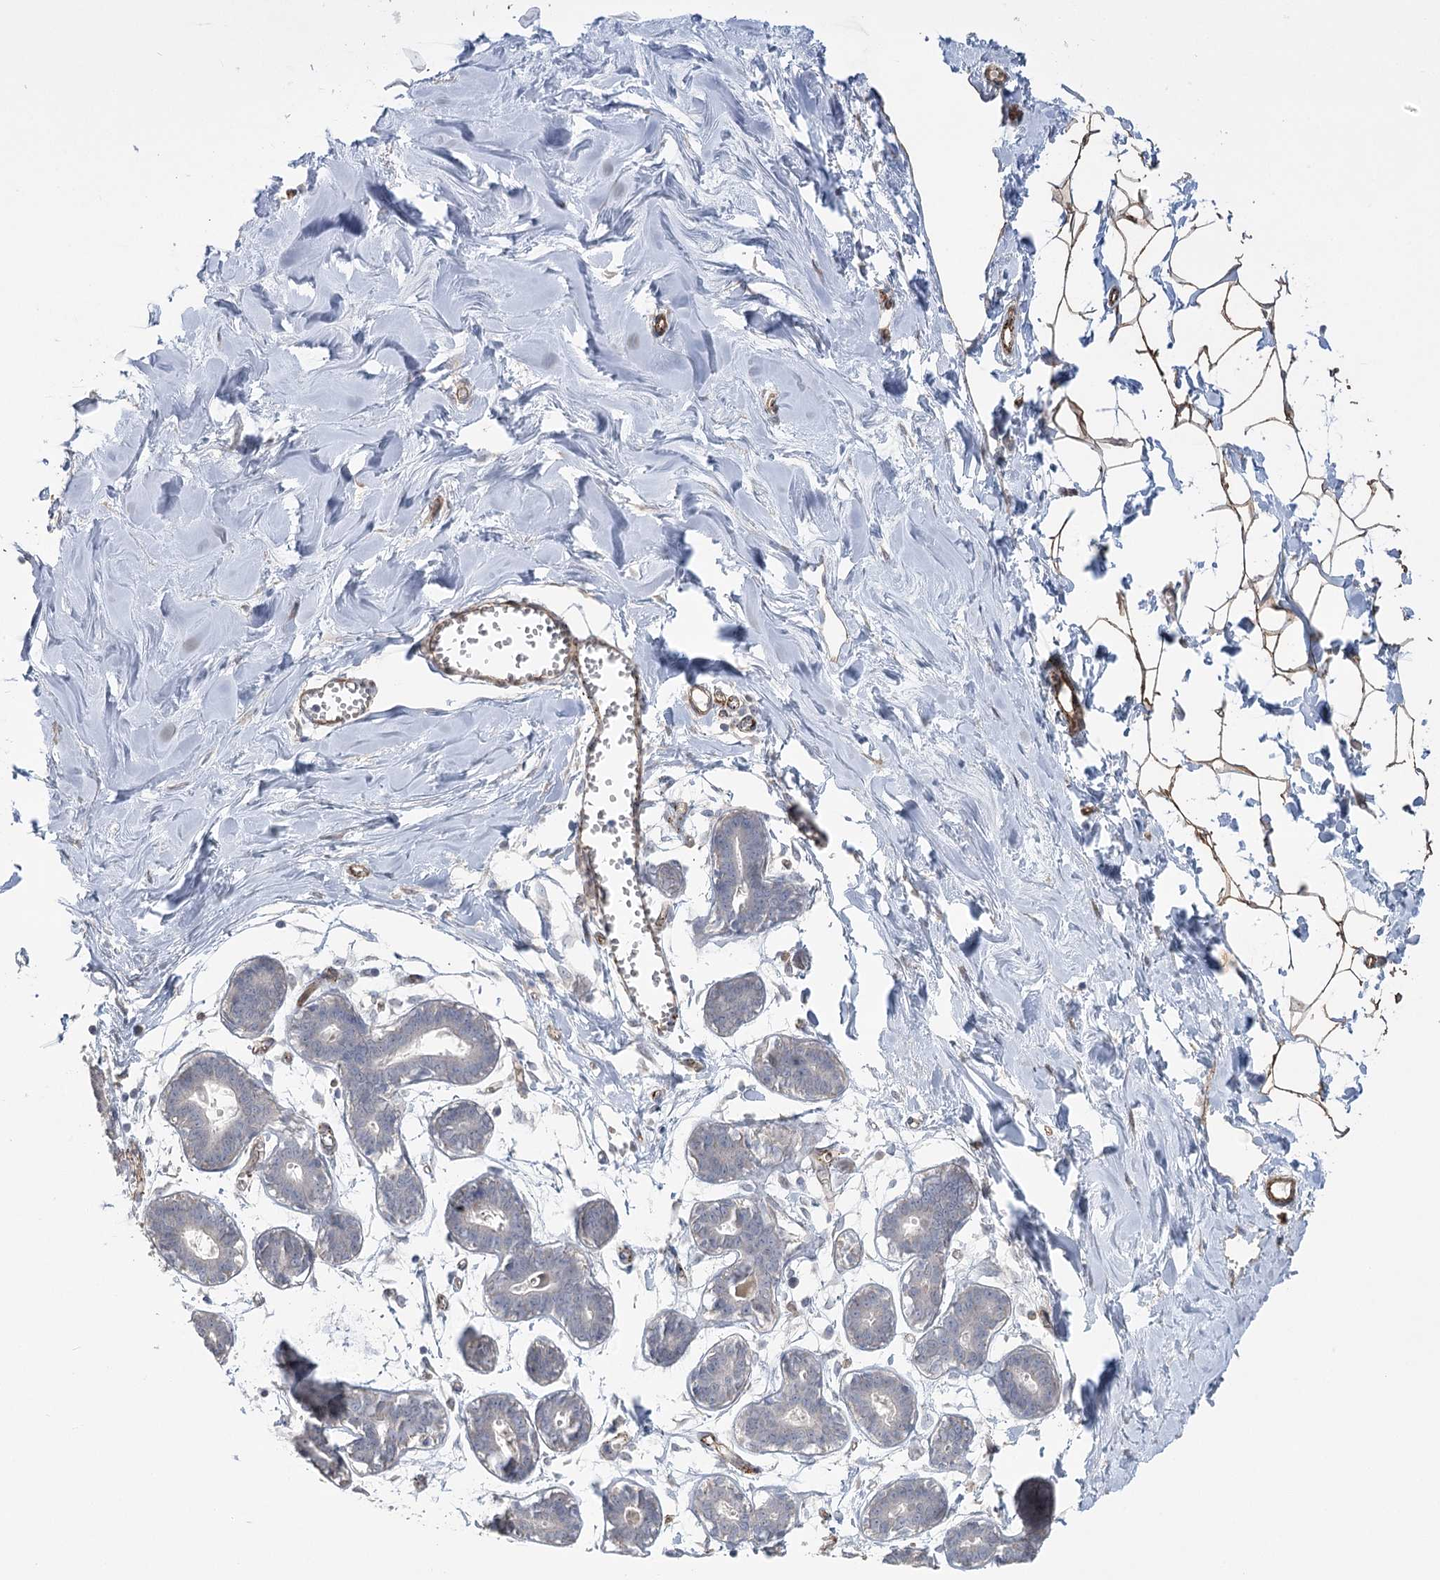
{"staining": {"intensity": "moderate", "quantity": ">75%", "location": "cytoplasmic/membranous"}, "tissue": "breast", "cell_type": "Adipocytes", "image_type": "normal", "snomed": [{"axis": "morphology", "description": "Normal tissue, NOS"}, {"axis": "topography", "description": "Breast"}], "caption": "Moderate cytoplasmic/membranous staining for a protein is present in approximately >75% of adipocytes of unremarkable breast using IHC.", "gene": "AMTN", "patient": {"sex": "female", "age": 27}}